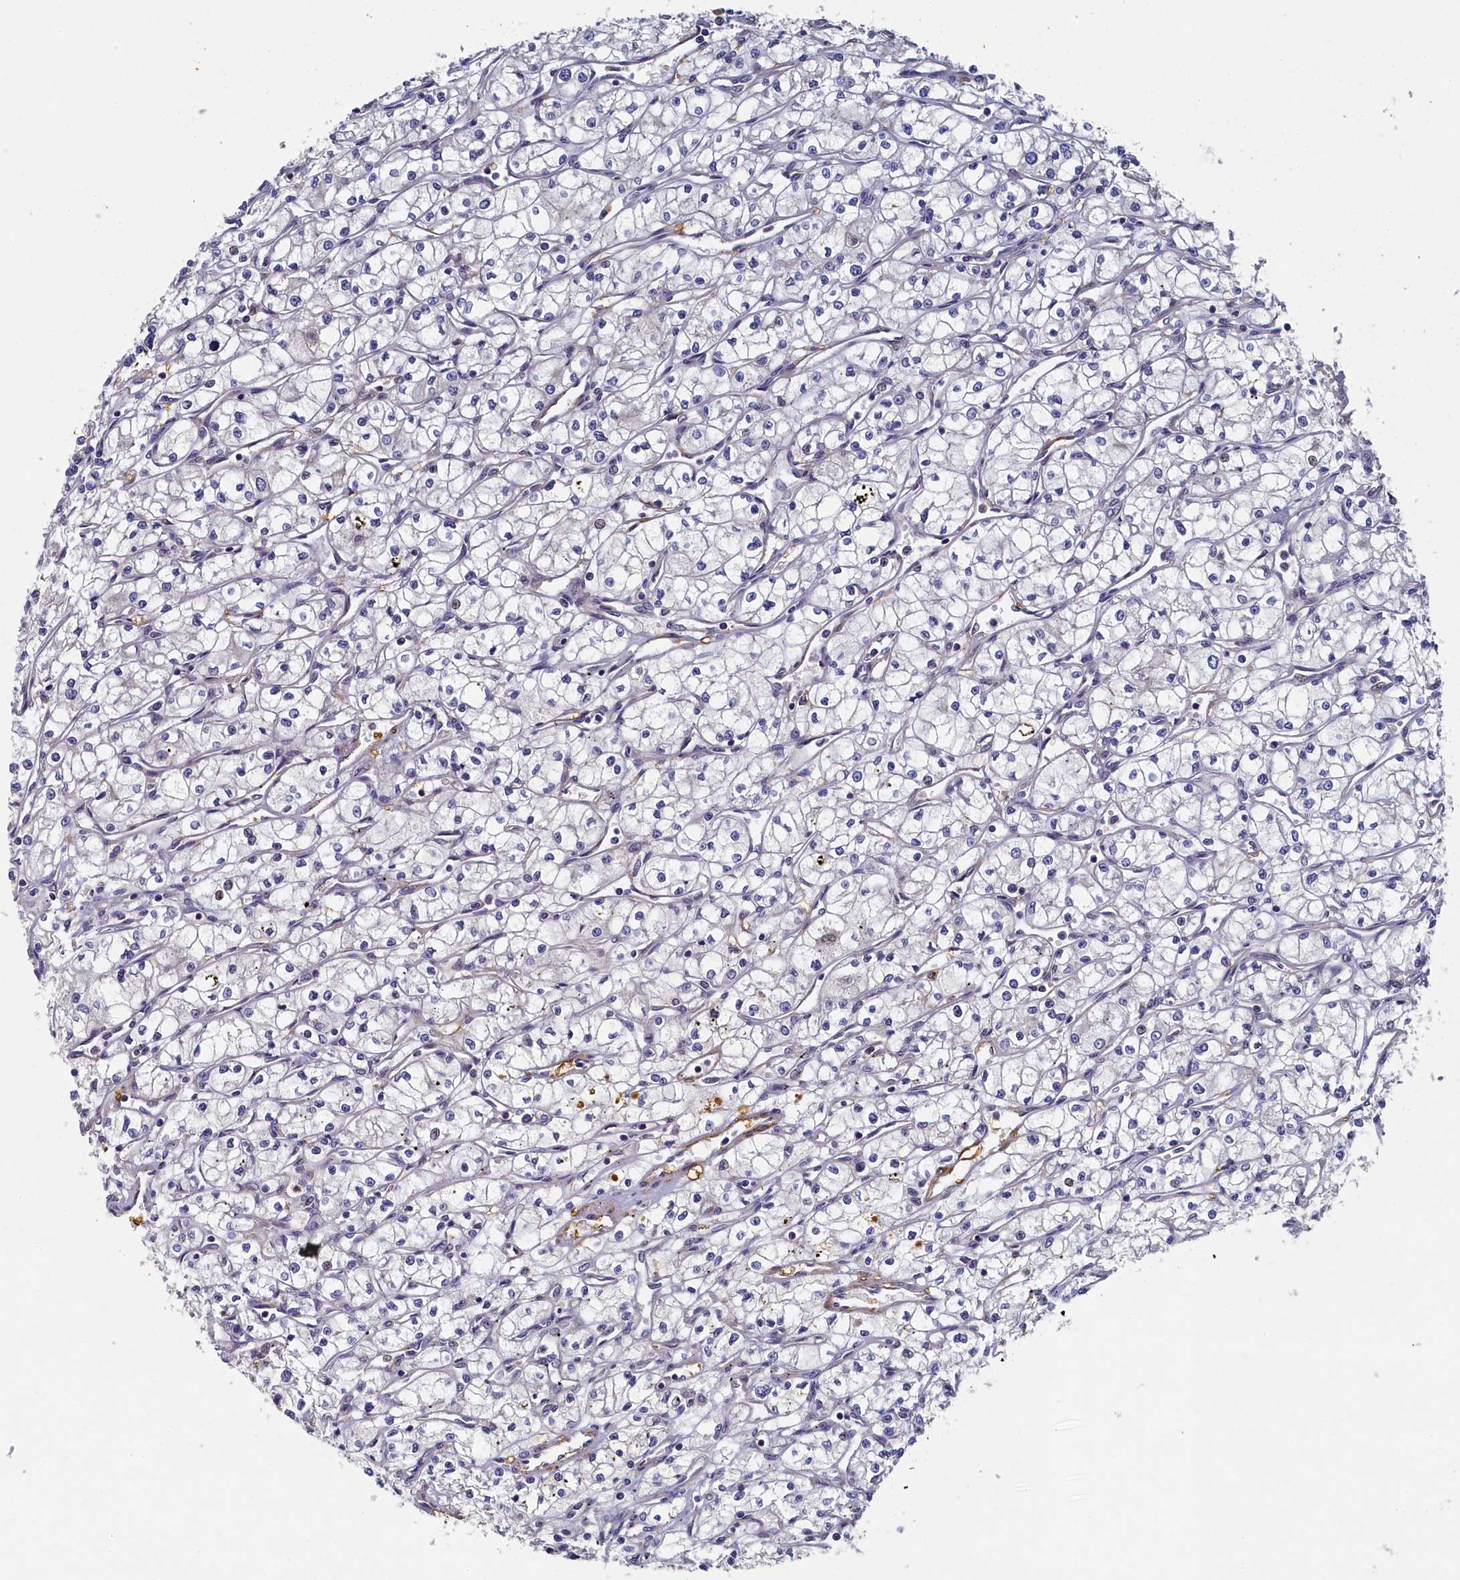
{"staining": {"intensity": "negative", "quantity": "none", "location": "none"}, "tissue": "renal cancer", "cell_type": "Tumor cells", "image_type": "cancer", "snomed": [{"axis": "morphology", "description": "Adenocarcinoma, NOS"}, {"axis": "topography", "description": "Kidney"}], "caption": "High magnification brightfield microscopy of adenocarcinoma (renal) stained with DAB (3,3'-diaminobenzidine) (brown) and counterstained with hematoxylin (blue): tumor cells show no significant staining.", "gene": "TBCB", "patient": {"sex": "male", "age": 59}}